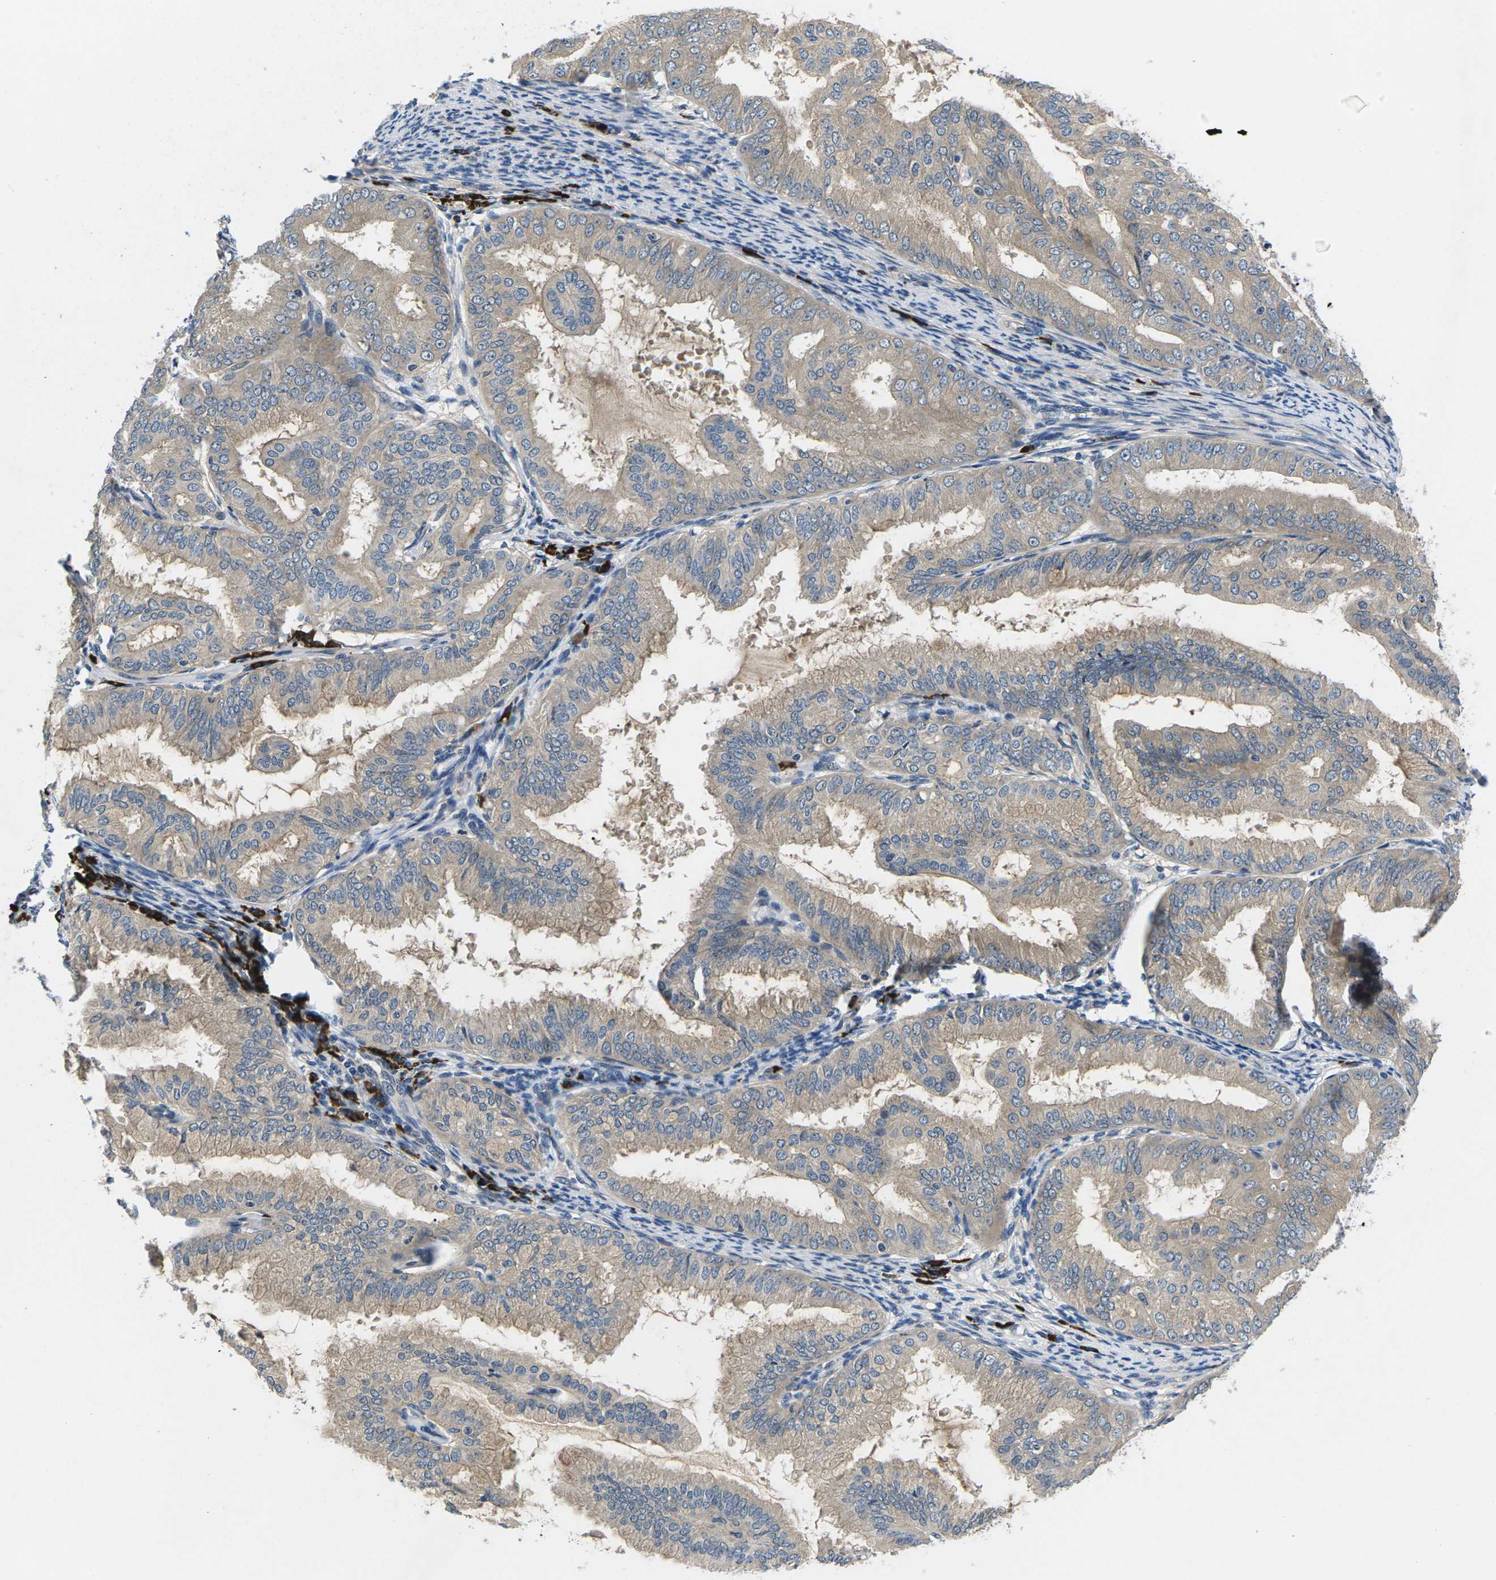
{"staining": {"intensity": "weak", "quantity": "<25%", "location": "cytoplasmic/membranous"}, "tissue": "endometrial cancer", "cell_type": "Tumor cells", "image_type": "cancer", "snomed": [{"axis": "morphology", "description": "Adenocarcinoma, NOS"}, {"axis": "topography", "description": "Endometrium"}], "caption": "High magnification brightfield microscopy of endometrial cancer stained with DAB (3,3'-diaminobenzidine) (brown) and counterstained with hematoxylin (blue): tumor cells show no significant staining.", "gene": "PLCE1", "patient": {"sex": "female", "age": 63}}